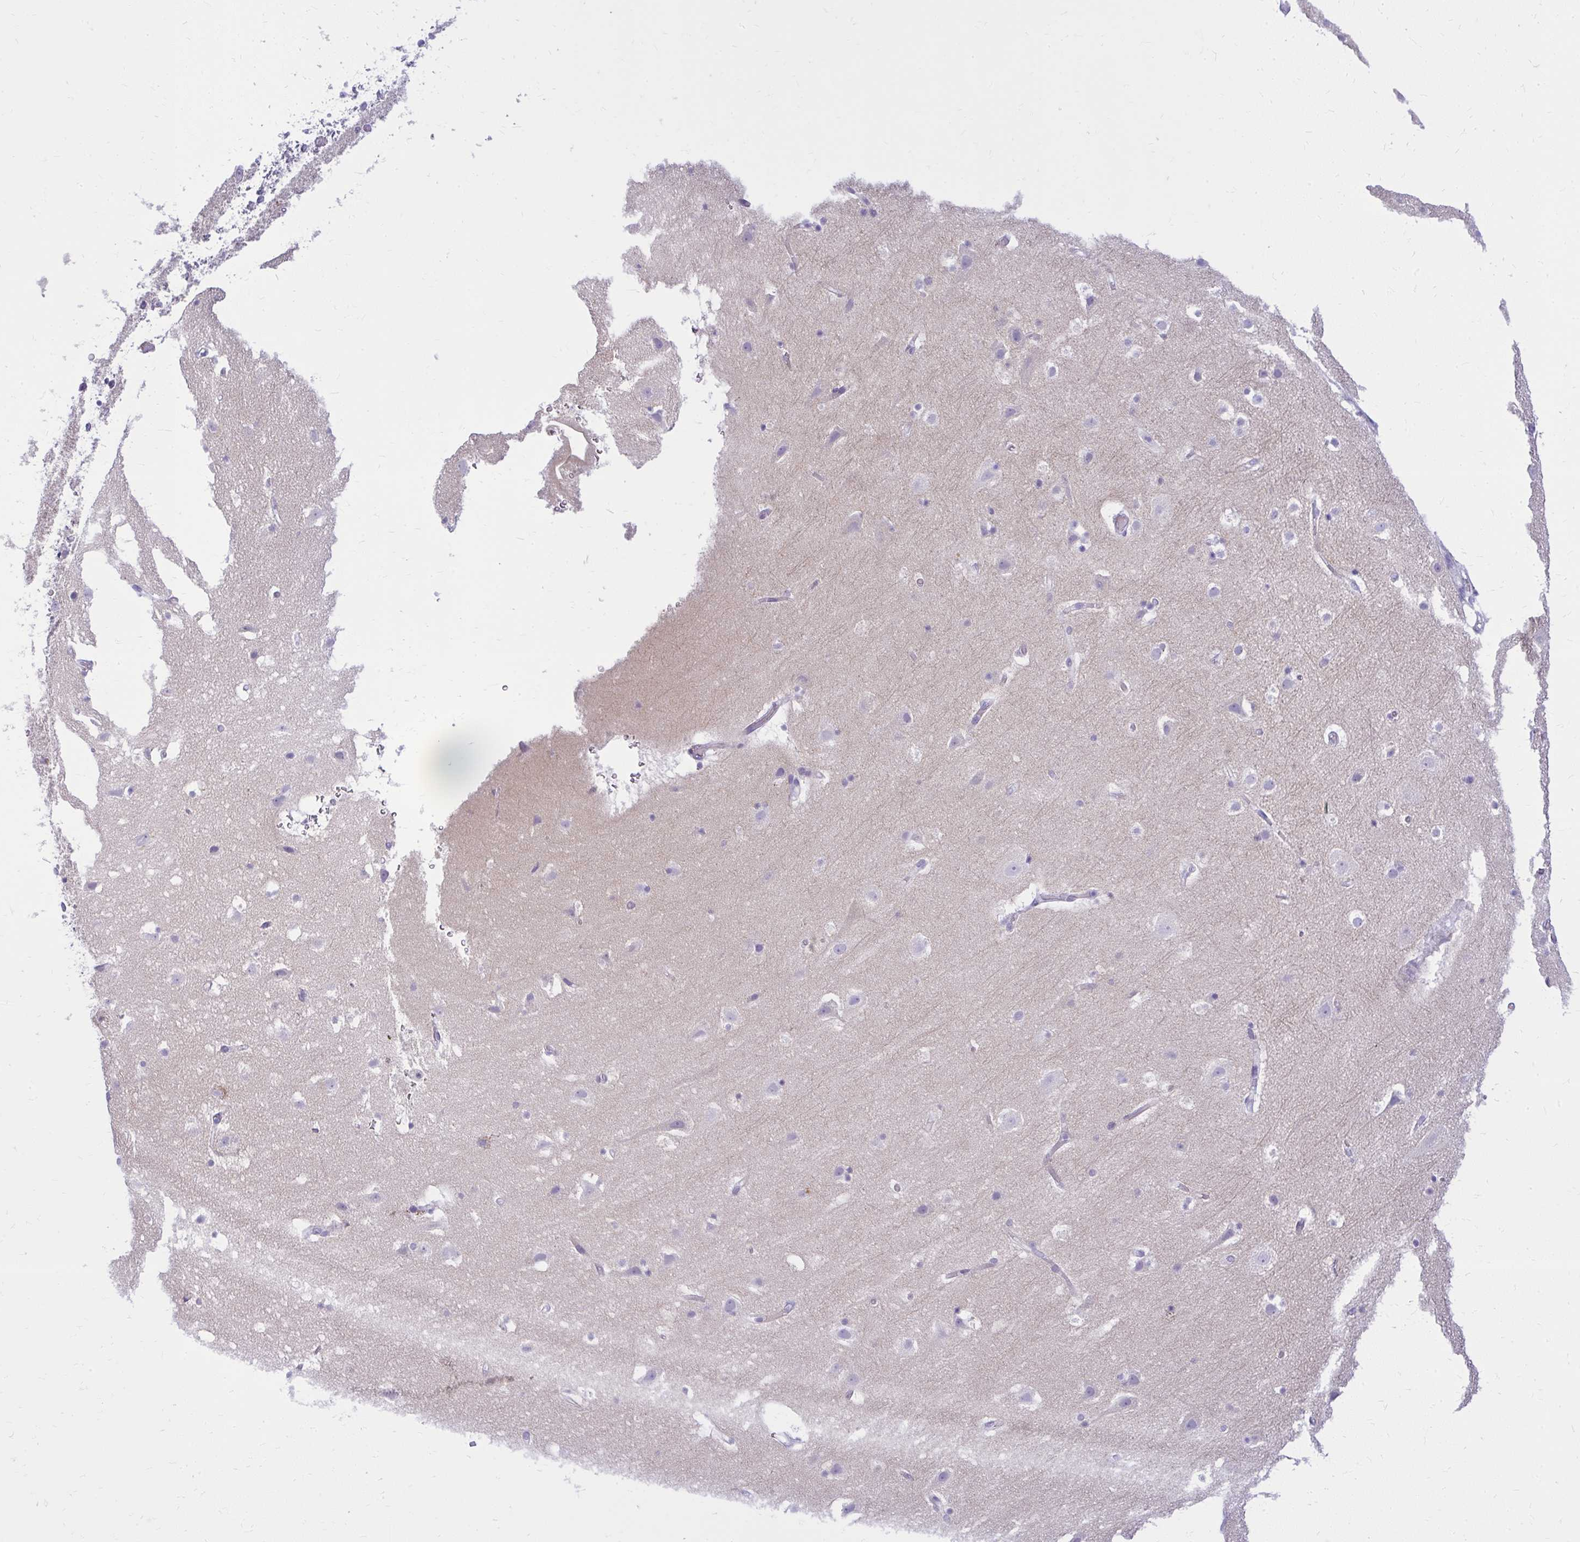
{"staining": {"intensity": "negative", "quantity": "none", "location": "none"}, "tissue": "cerebral cortex", "cell_type": "Endothelial cells", "image_type": "normal", "snomed": [{"axis": "morphology", "description": "Normal tissue, NOS"}, {"axis": "topography", "description": "Cerebral cortex"}], "caption": "The immunohistochemistry (IHC) micrograph has no significant positivity in endothelial cells of cerebral cortex. Nuclei are stained in blue.", "gene": "PRAP1", "patient": {"sex": "female", "age": 42}}